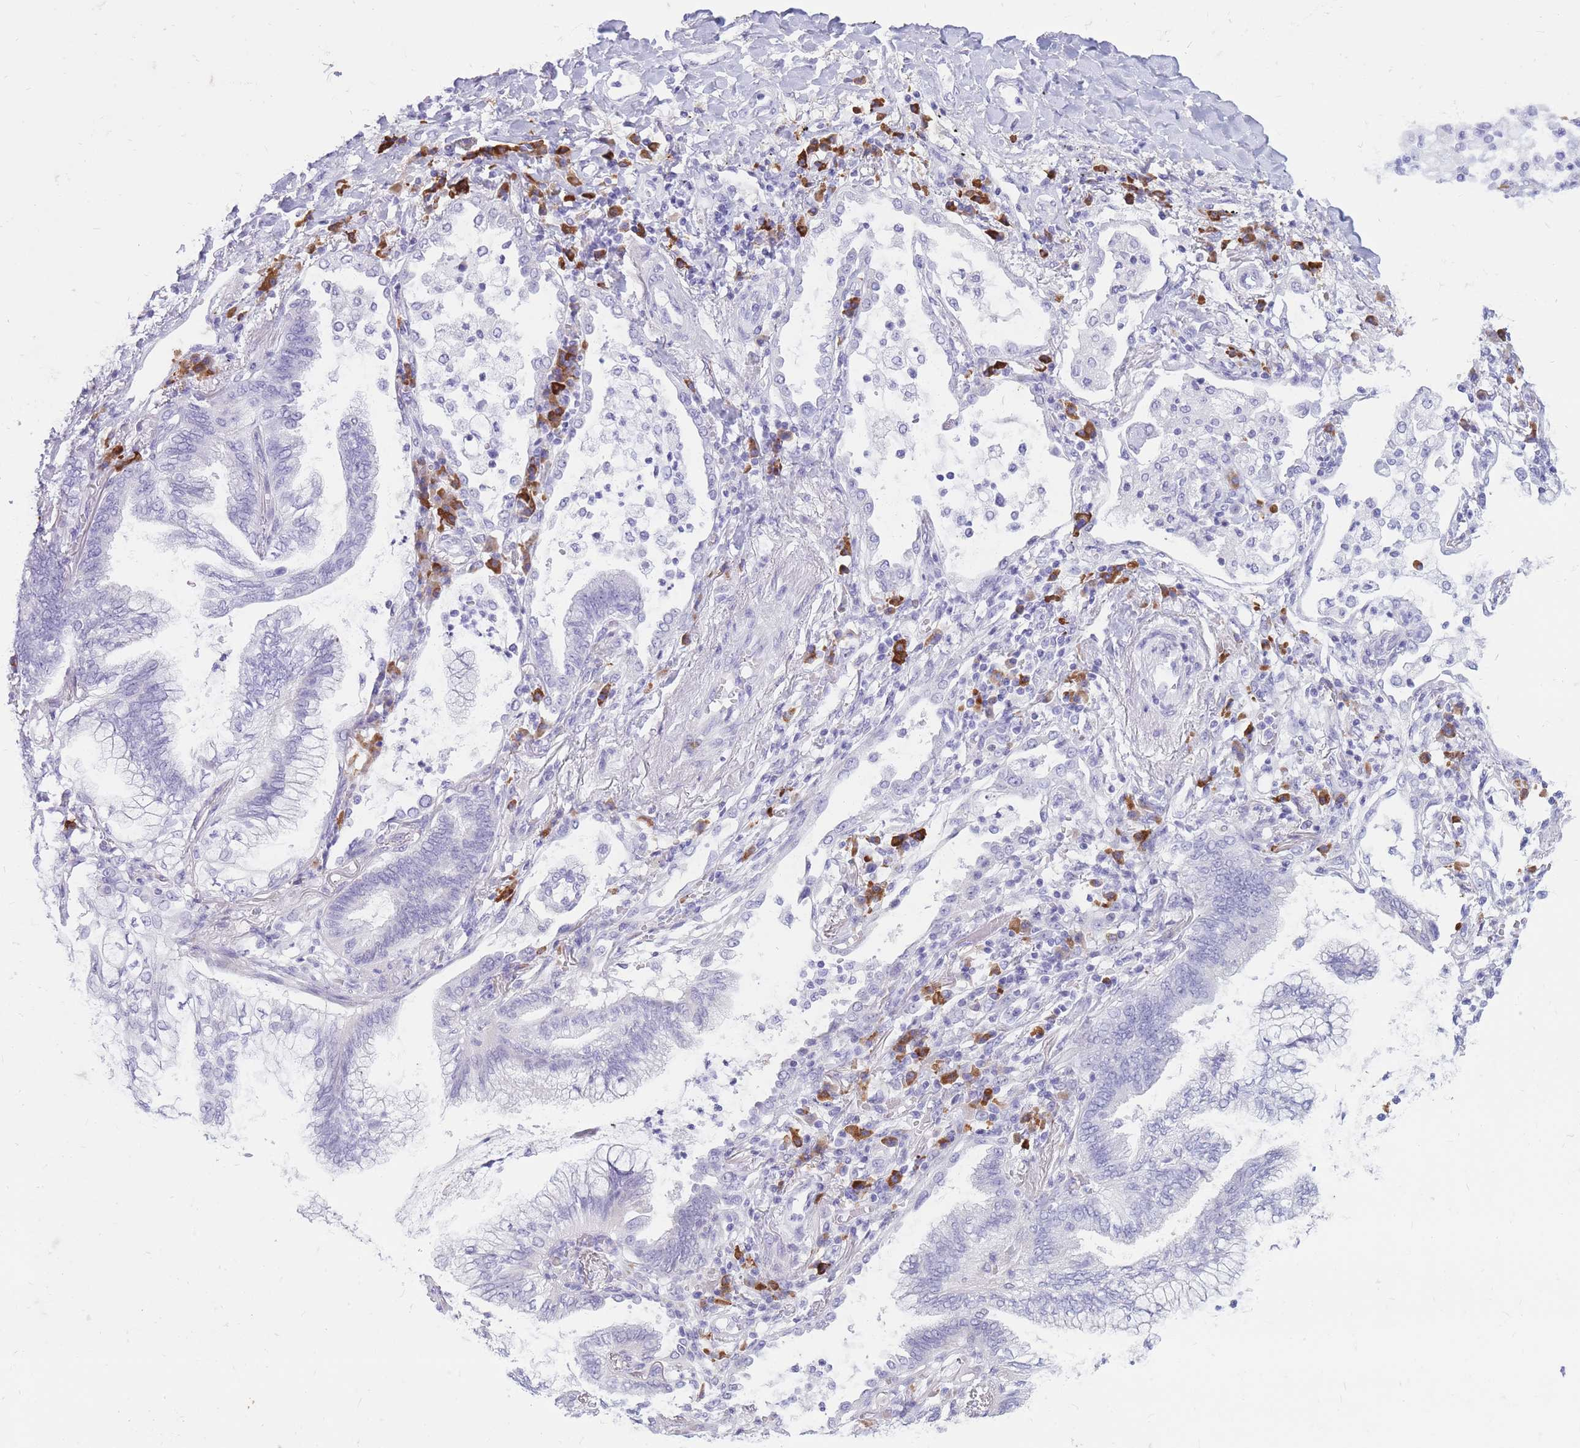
{"staining": {"intensity": "negative", "quantity": "none", "location": "none"}, "tissue": "lung cancer", "cell_type": "Tumor cells", "image_type": "cancer", "snomed": [{"axis": "morphology", "description": "Adenocarcinoma, NOS"}, {"axis": "topography", "description": "Lung"}], "caption": "Adenocarcinoma (lung) stained for a protein using immunohistochemistry (IHC) demonstrates no staining tumor cells.", "gene": "ZFP37", "patient": {"sex": "female", "age": 70}}